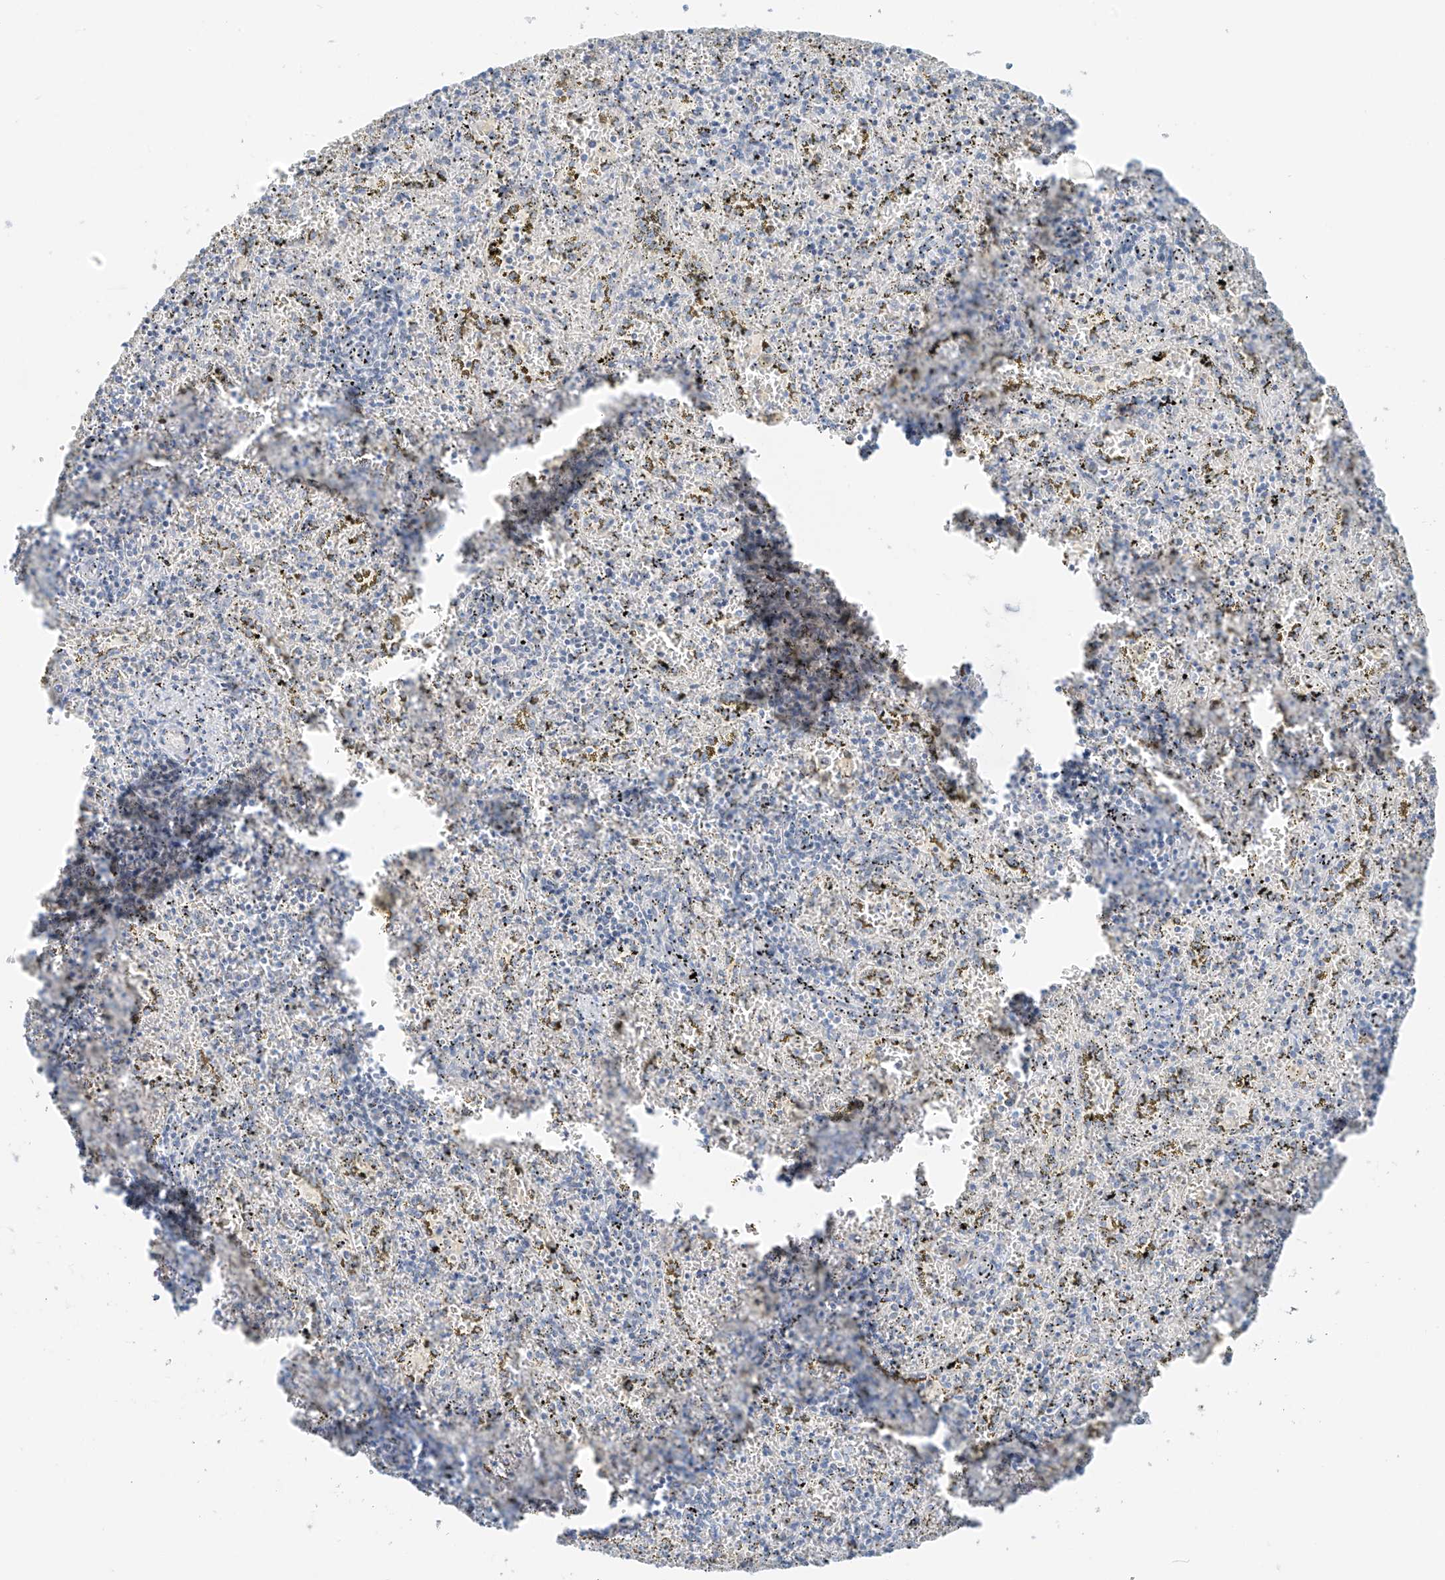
{"staining": {"intensity": "negative", "quantity": "none", "location": "none"}, "tissue": "spleen", "cell_type": "Cells in red pulp", "image_type": "normal", "snomed": [{"axis": "morphology", "description": "Normal tissue, NOS"}, {"axis": "topography", "description": "Spleen"}], "caption": "Cells in red pulp are negative for brown protein staining in unremarkable spleen. (Immunohistochemistry, brightfield microscopy, high magnification).", "gene": "C2orf42", "patient": {"sex": "male", "age": 11}}